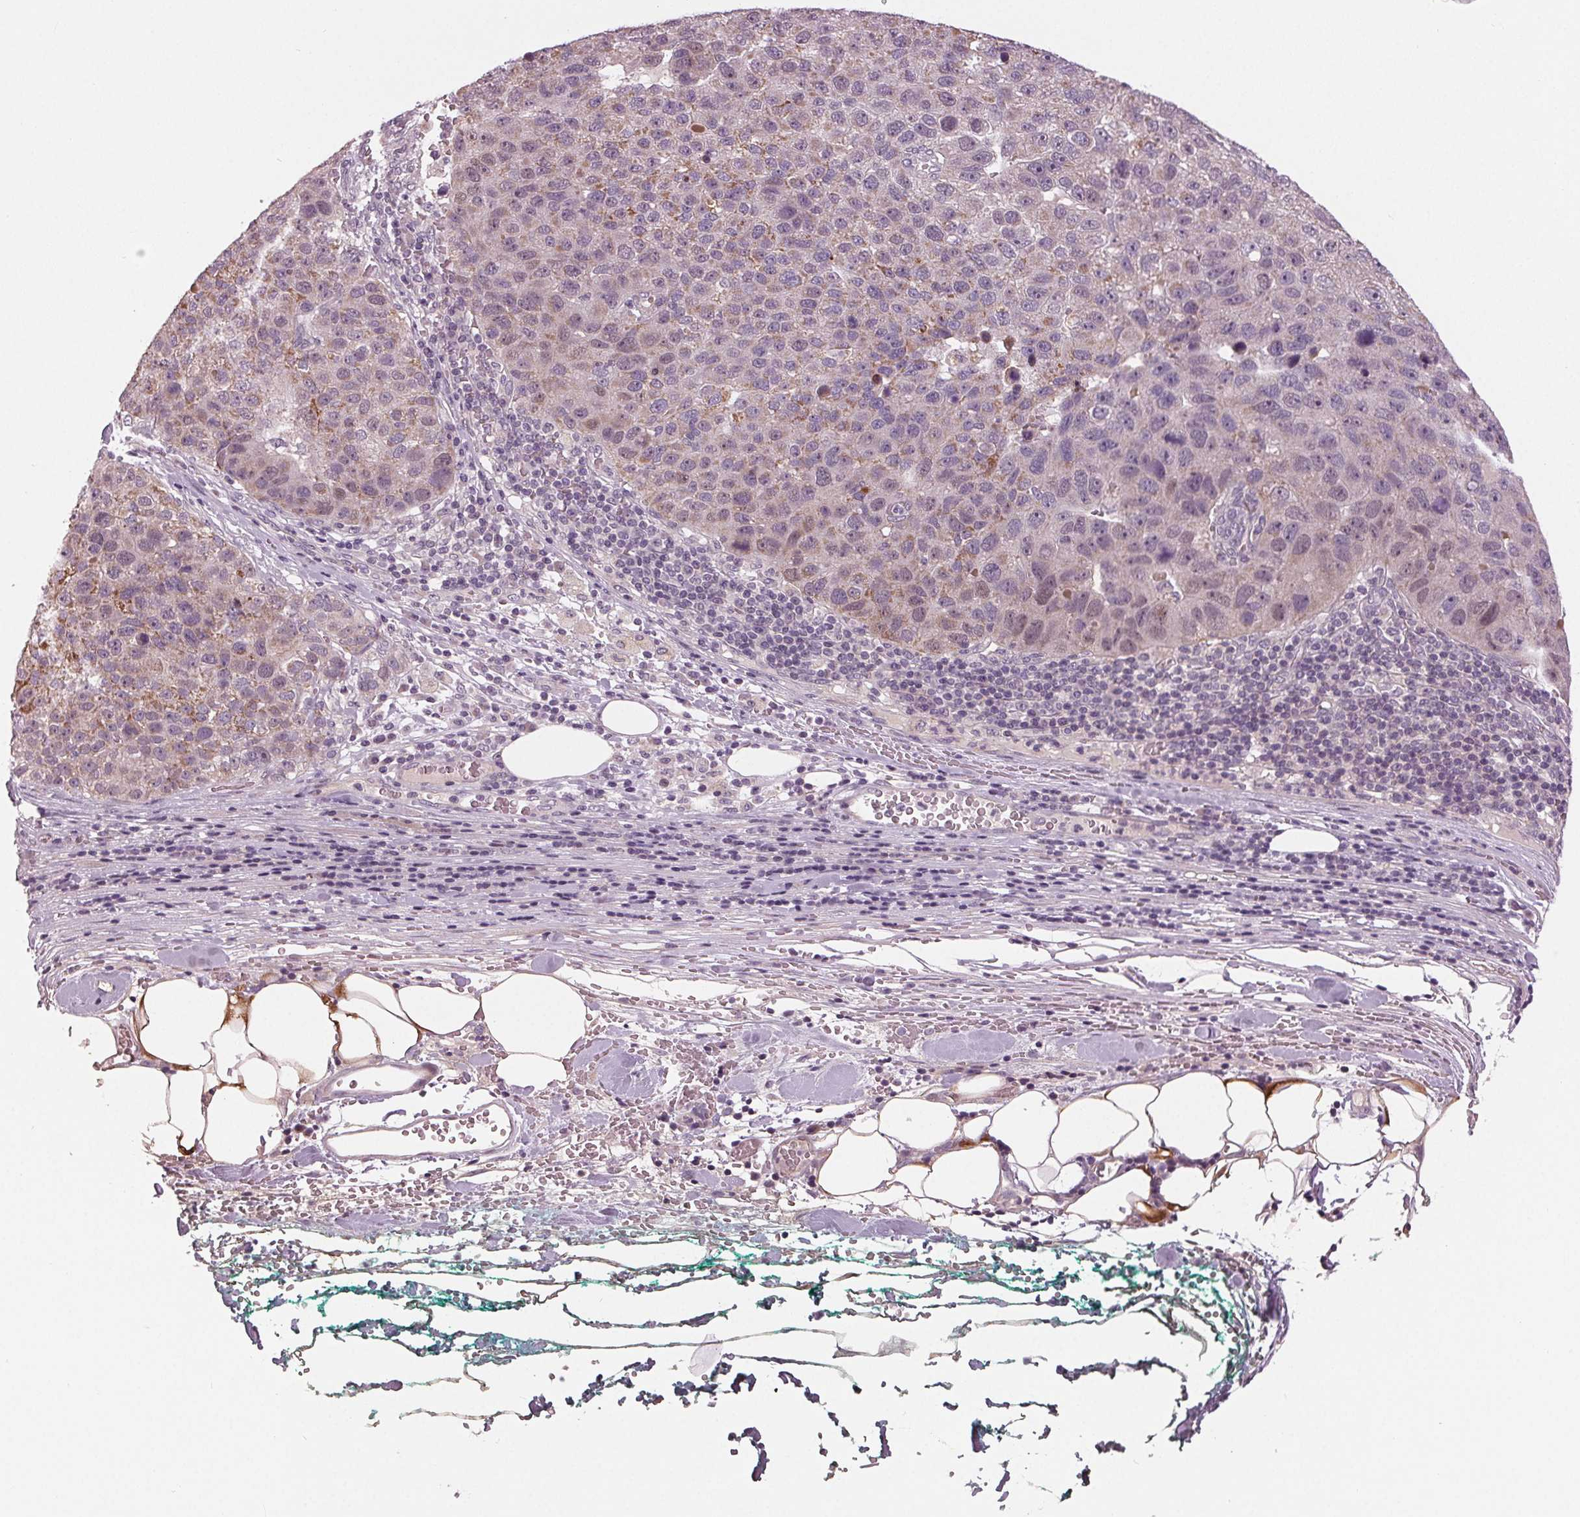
{"staining": {"intensity": "weak", "quantity": "<25%", "location": "cytoplasmic/membranous"}, "tissue": "pancreatic cancer", "cell_type": "Tumor cells", "image_type": "cancer", "snomed": [{"axis": "morphology", "description": "Adenocarcinoma, NOS"}, {"axis": "topography", "description": "Pancreas"}], "caption": "High power microscopy photomicrograph of an immunohistochemistry histopathology image of adenocarcinoma (pancreatic), revealing no significant staining in tumor cells.", "gene": "ZNF605", "patient": {"sex": "female", "age": 61}}